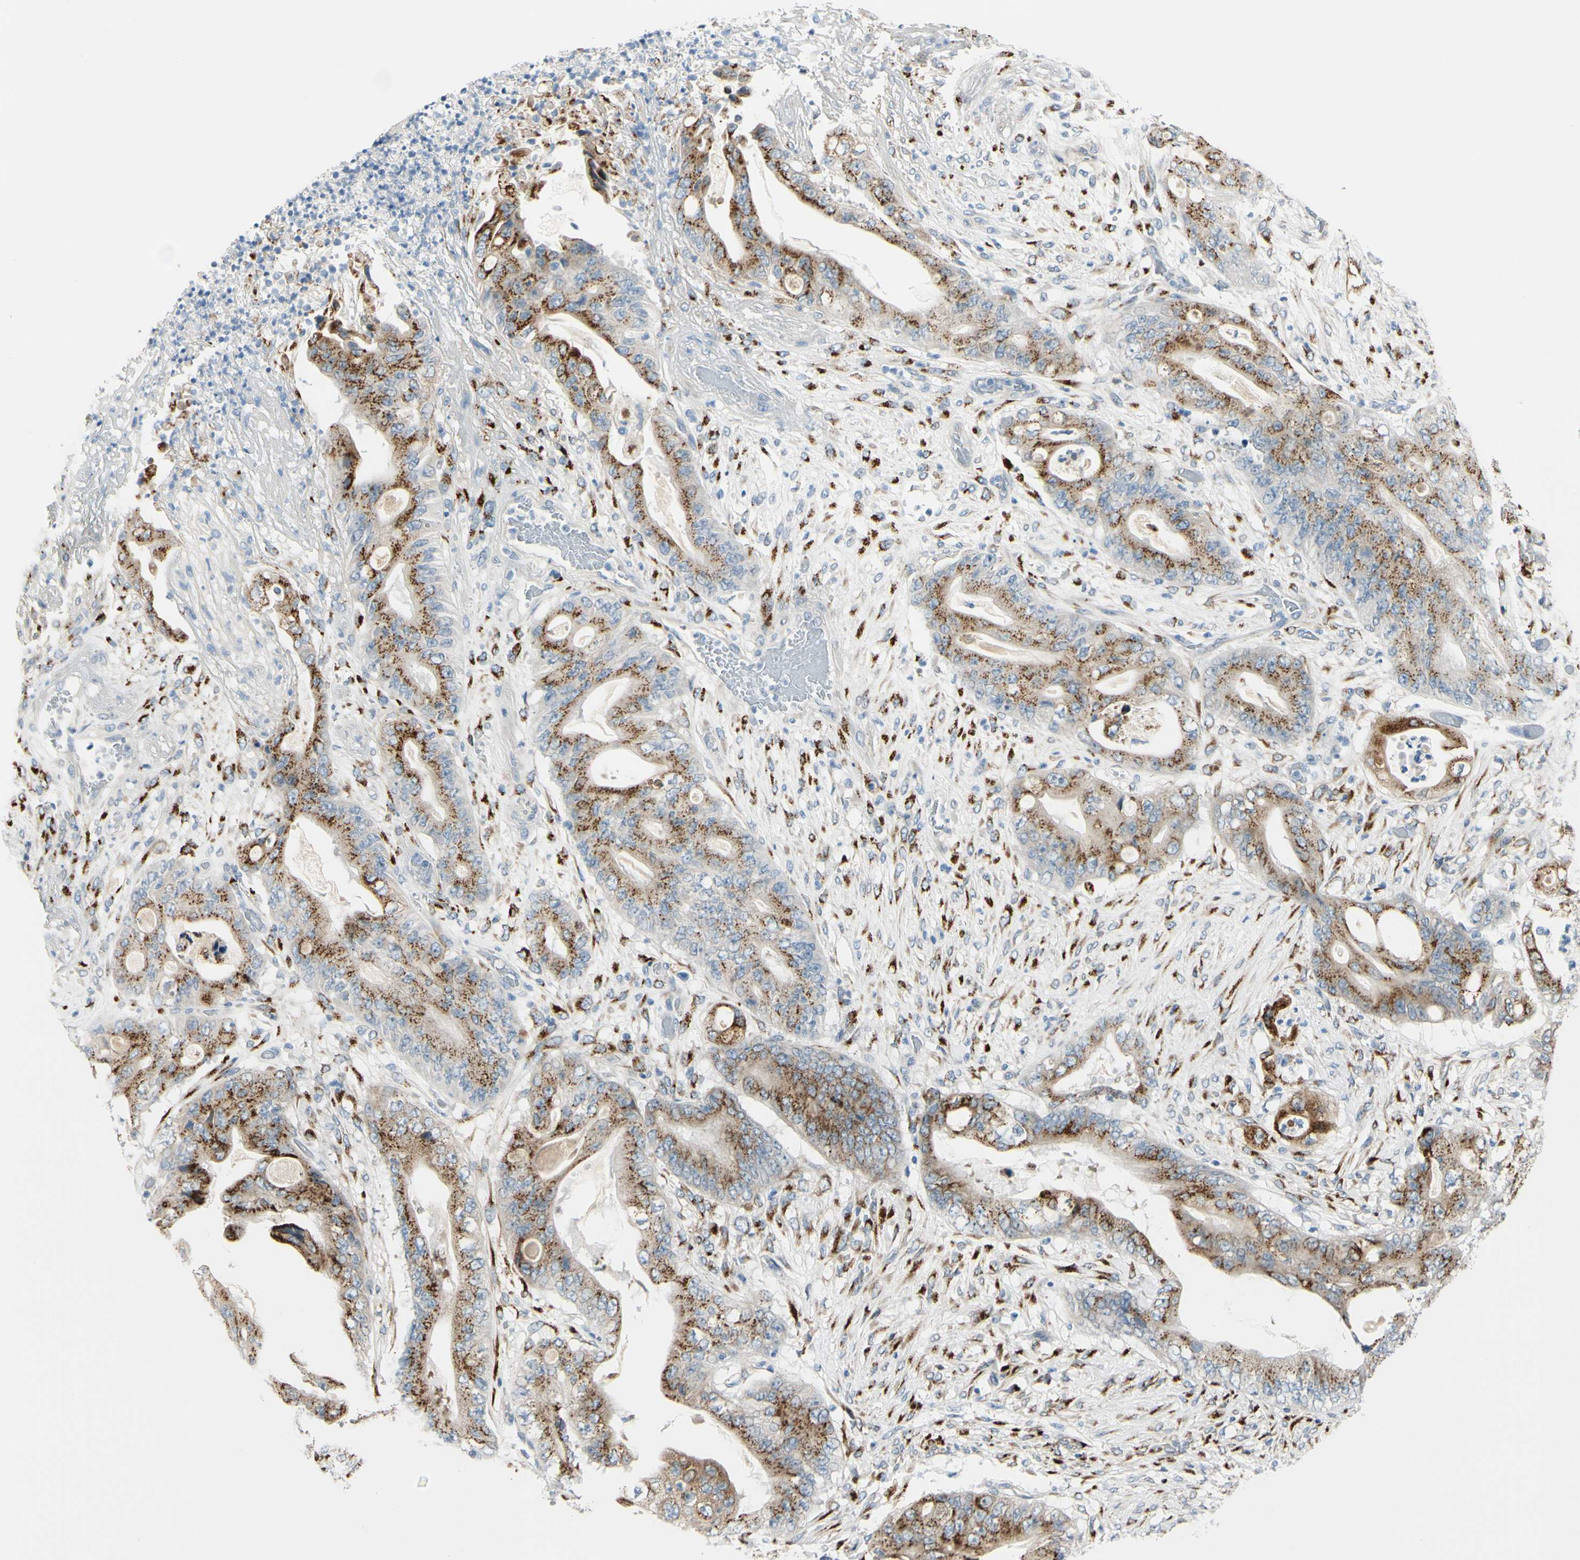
{"staining": {"intensity": "strong", "quantity": ">75%", "location": "cytoplasmic/membranous"}, "tissue": "stomach cancer", "cell_type": "Tumor cells", "image_type": "cancer", "snomed": [{"axis": "morphology", "description": "Adenocarcinoma, NOS"}, {"axis": "topography", "description": "Stomach"}], "caption": "Tumor cells display high levels of strong cytoplasmic/membranous positivity in approximately >75% of cells in stomach cancer.", "gene": "GALNT5", "patient": {"sex": "female", "age": 73}}